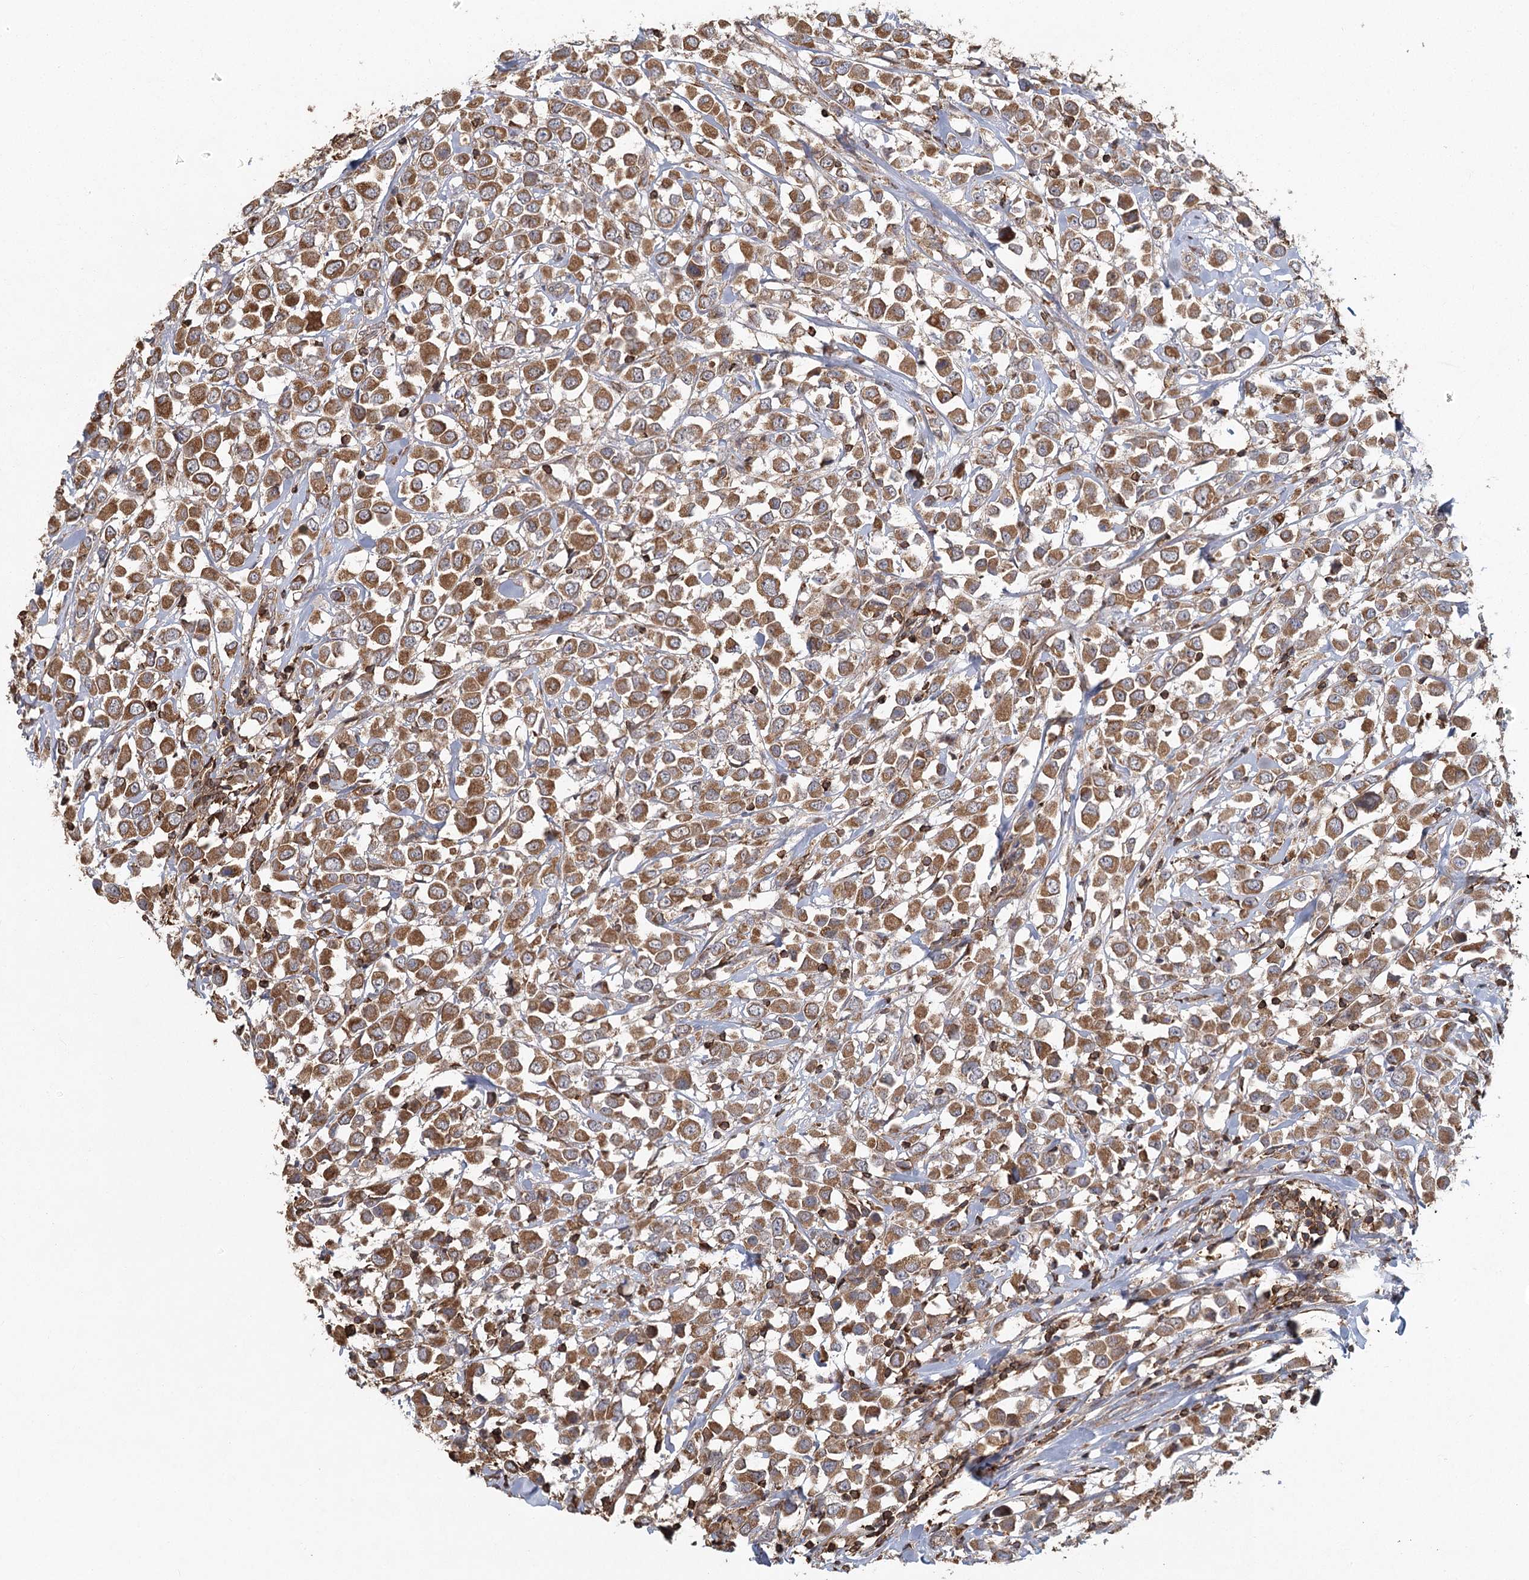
{"staining": {"intensity": "moderate", "quantity": ">75%", "location": "cytoplasmic/membranous"}, "tissue": "breast cancer", "cell_type": "Tumor cells", "image_type": "cancer", "snomed": [{"axis": "morphology", "description": "Duct carcinoma"}, {"axis": "topography", "description": "Breast"}], "caption": "This micrograph shows breast cancer stained with IHC to label a protein in brown. The cytoplasmic/membranous of tumor cells show moderate positivity for the protein. Nuclei are counter-stained blue.", "gene": "PLEKHA7", "patient": {"sex": "female", "age": 61}}